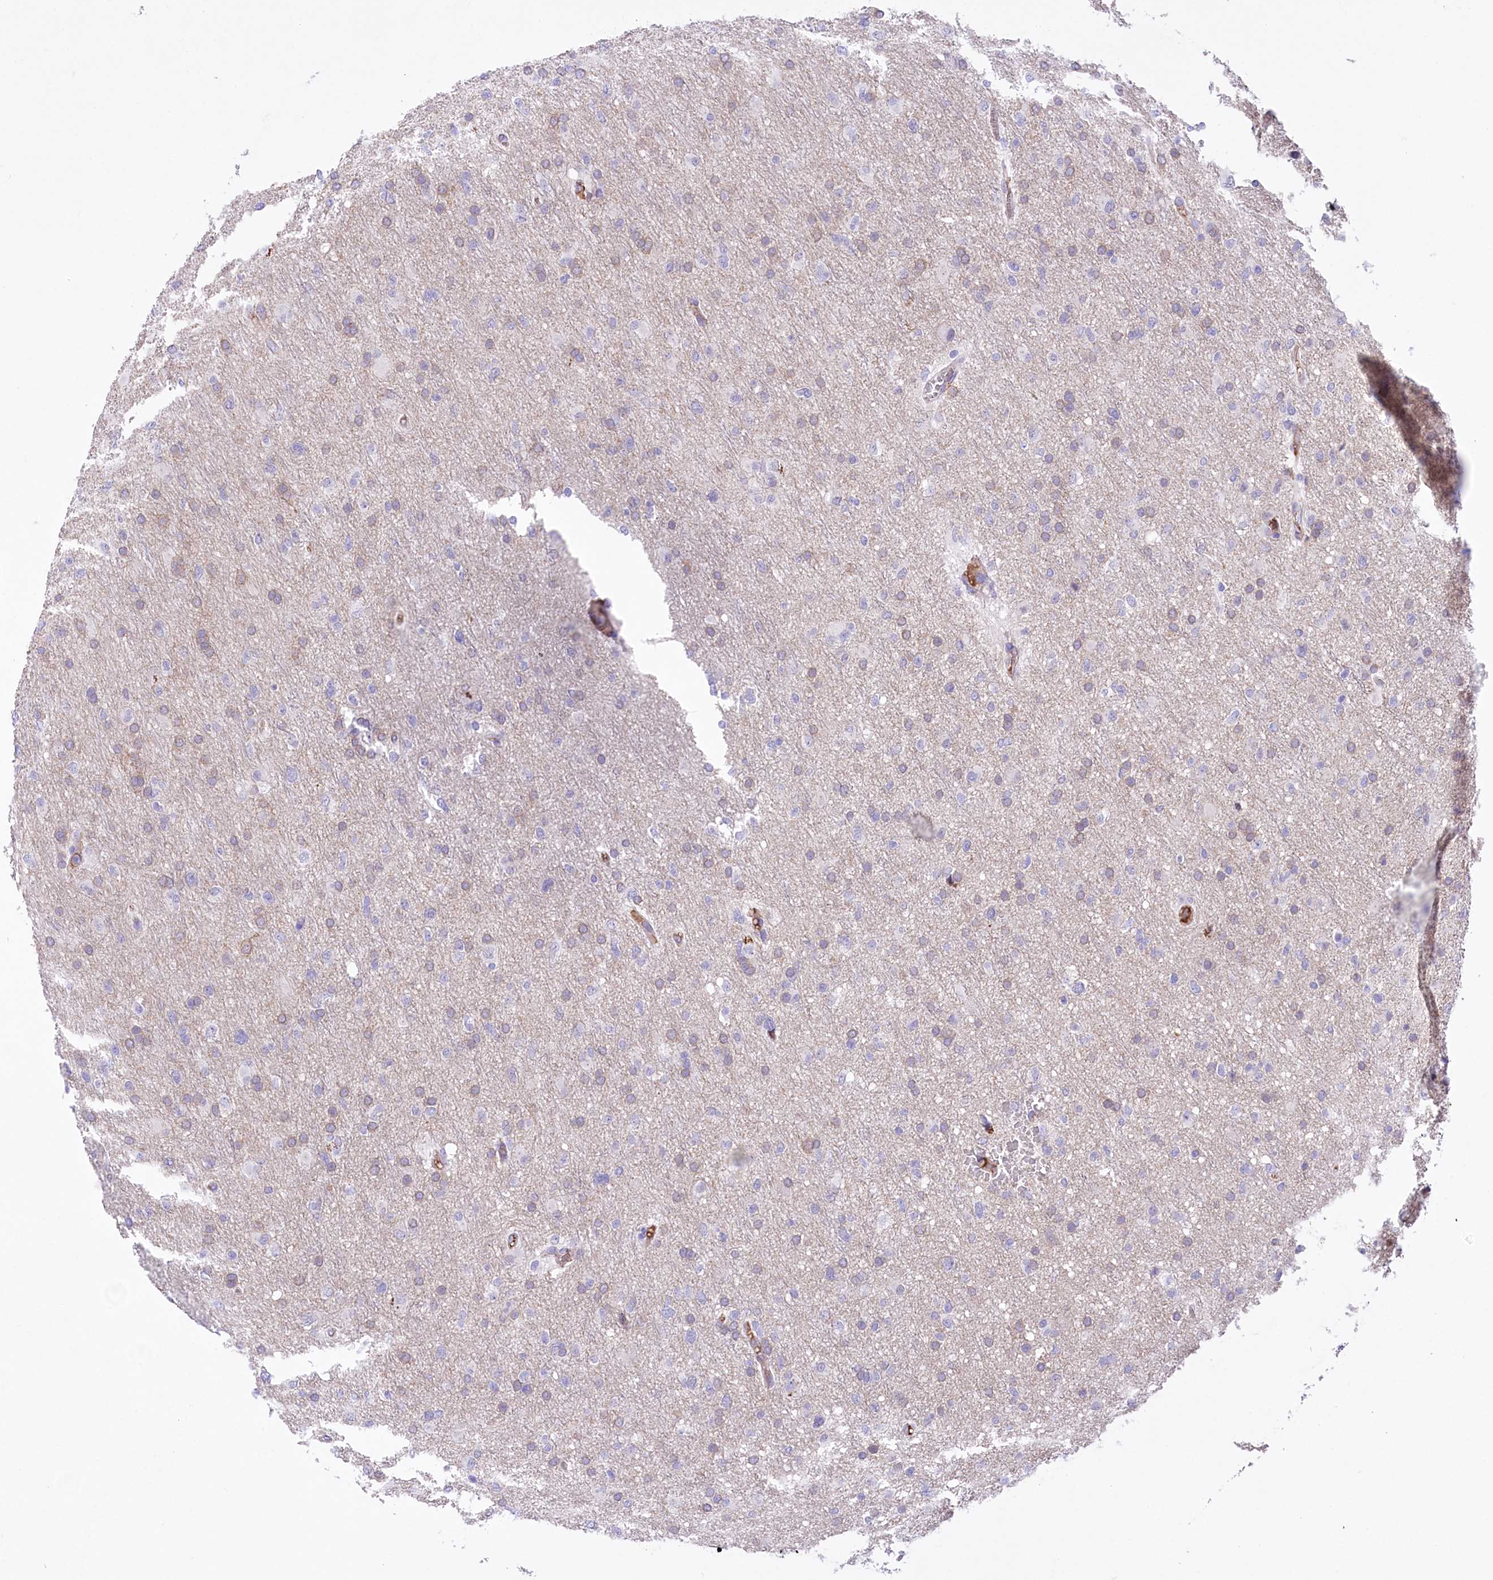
{"staining": {"intensity": "weak", "quantity": "25%-75%", "location": "cytoplasmic/membranous"}, "tissue": "glioma", "cell_type": "Tumor cells", "image_type": "cancer", "snomed": [{"axis": "morphology", "description": "Glioma, malignant, High grade"}, {"axis": "topography", "description": "Cerebral cortex"}], "caption": "A low amount of weak cytoplasmic/membranous staining is identified in about 25%-75% of tumor cells in glioma tissue.", "gene": "CEP164", "patient": {"sex": "female", "age": 36}}